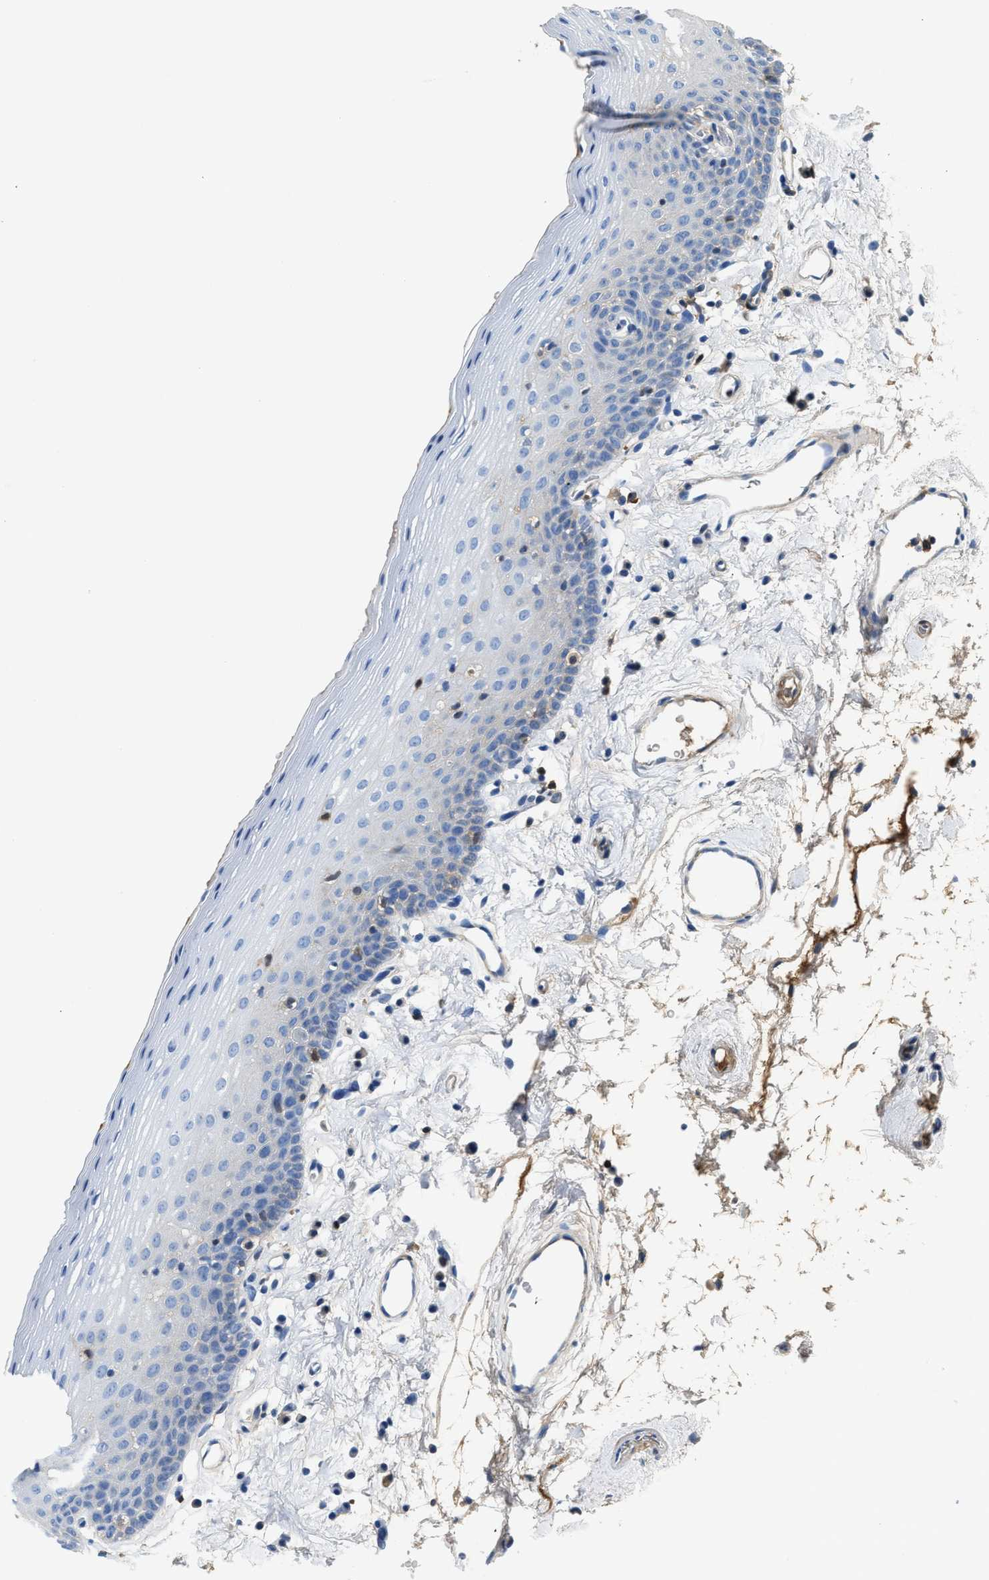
{"staining": {"intensity": "negative", "quantity": "none", "location": "none"}, "tissue": "oral mucosa", "cell_type": "Squamous epithelial cells", "image_type": "normal", "snomed": [{"axis": "morphology", "description": "Normal tissue, NOS"}, {"axis": "topography", "description": "Oral tissue"}], "caption": "Image shows no significant protein staining in squamous epithelial cells of normal oral mucosa. (DAB immunohistochemistry (IHC) visualized using brightfield microscopy, high magnification).", "gene": "GC", "patient": {"sex": "male", "age": 66}}